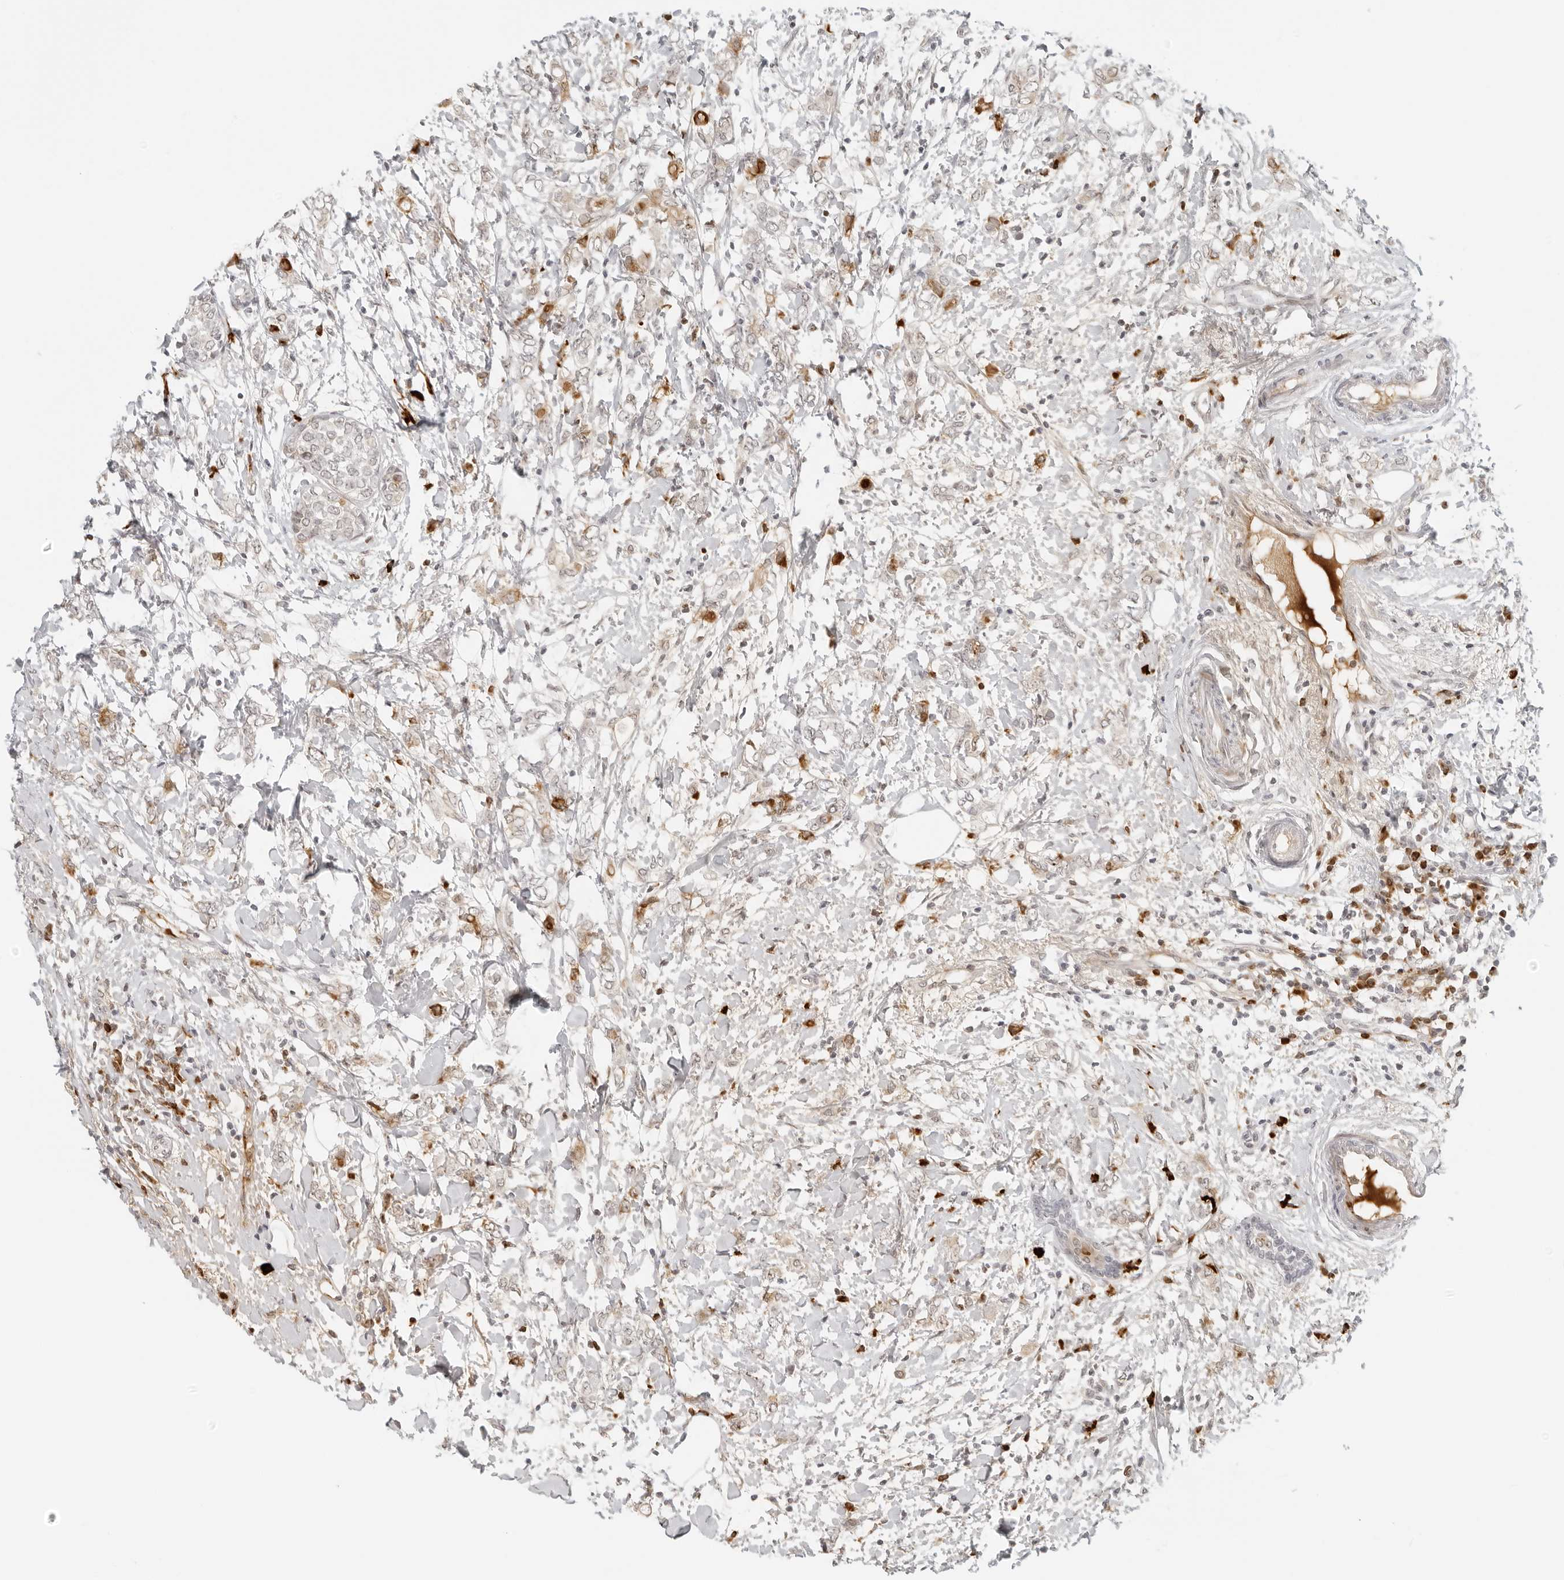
{"staining": {"intensity": "moderate", "quantity": "<25%", "location": "cytoplasmic/membranous"}, "tissue": "breast cancer", "cell_type": "Tumor cells", "image_type": "cancer", "snomed": [{"axis": "morphology", "description": "Normal tissue, NOS"}, {"axis": "morphology", "description": "Lobular carcinoma"}, {"axis": "topography", "description": "Breast"}], "caption": "Breast lobular carcinoma was stained to show a protein in brown. There is low levels of moderate cytoplasmic/membranous positivity in approximately <25% of tumor cells.", "gene": "ZNF678", "patient": {"sex": "female", "age": 47}}